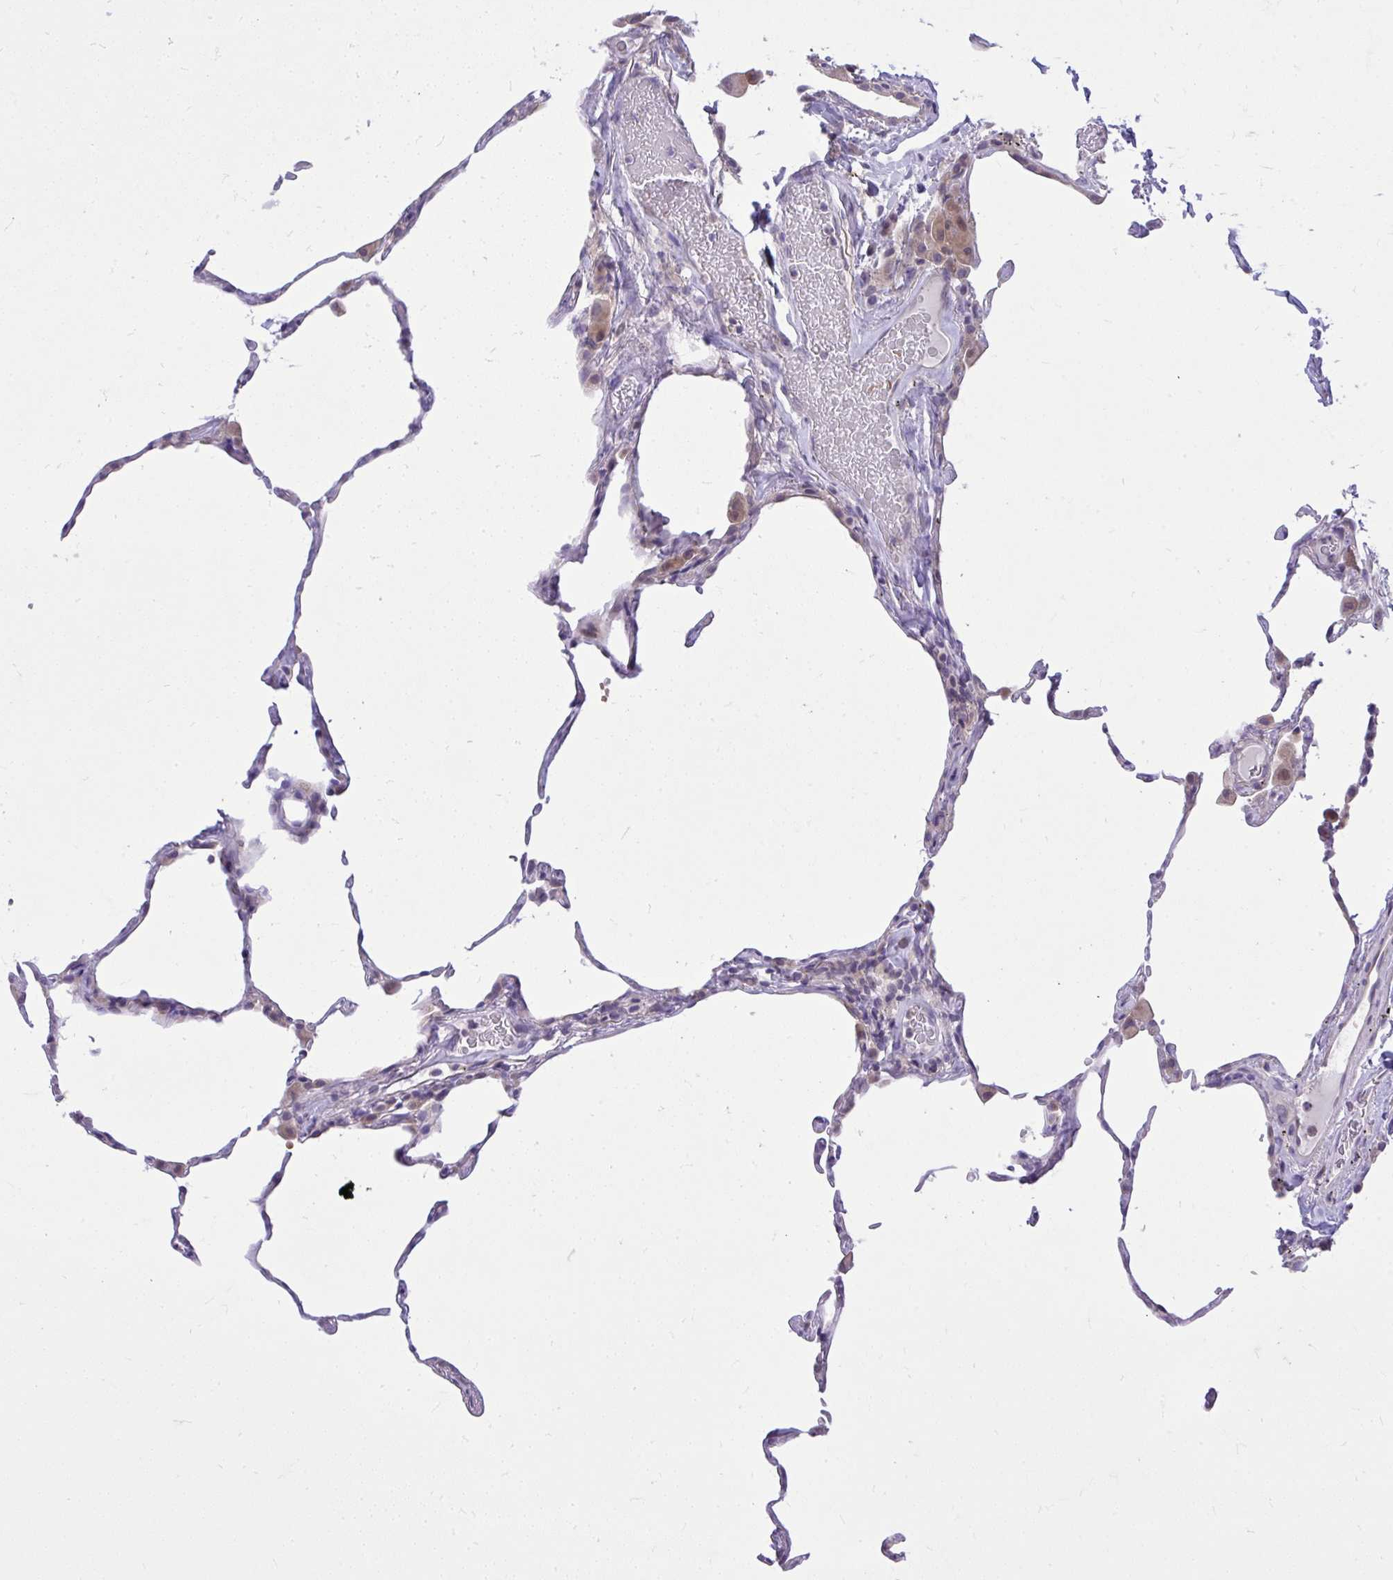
{"staining": {"intensity": "weak", "quantity": "<25%", "location": "cytoplasmic/membranous"}, "tissue": "lung", "cell_type": "Alveolar cells", "image_type": "normal", "snomed": [{"axis": "morphology", "description": "Normal tissue, NOS"}, {"axis": "topography", "description": "Lung"}], "caption": "Alveolar cells show no significant staining in normal lung.", "gene": "DPY19L1", "patient": {"sex": "female", "age": 57}}